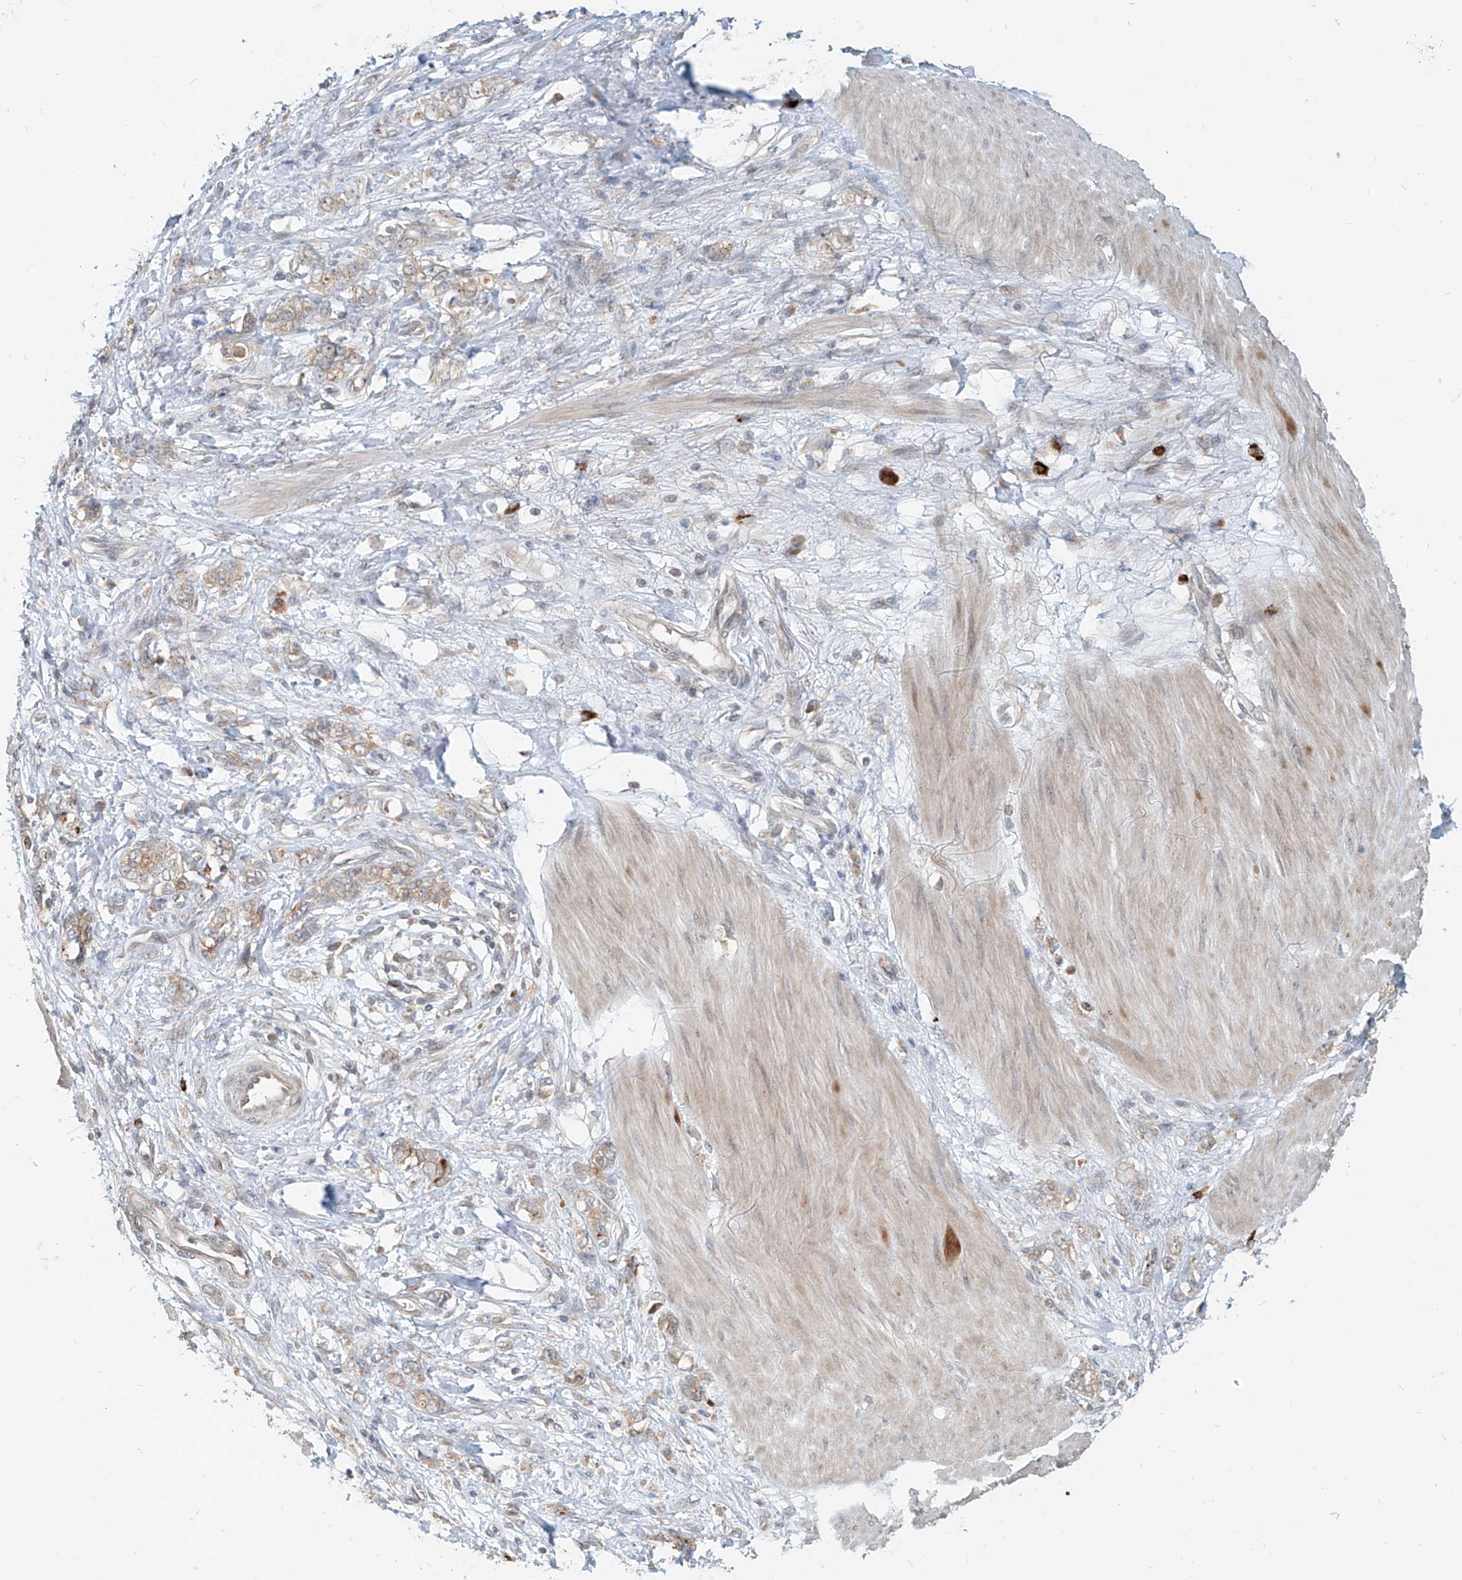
{"staining": {"intensity": "weak", "quantity": "25%-75%", "location": "cytoplasmic/membranous"}, "tissue": "stomach cancer", "cell_type": "Tumor cells", "image_type": "cancer", "snomed": [{"axis": "morphology", "description": "Adenocarcinoma, NOS"}, {"axis": "topography", "description": "Stomach"}], "caption": "Stomach adenocarcinoma tissue exhibits weak cytoplasmic/membranous expression in about 25%-75% of tumor cells, visualized by immunohistochemistry. (brown staining indicates protein expression, while blue staining denotes nuclei).", "gene": "MTUS2", "patient": {"sex": "female", "age": 76}}